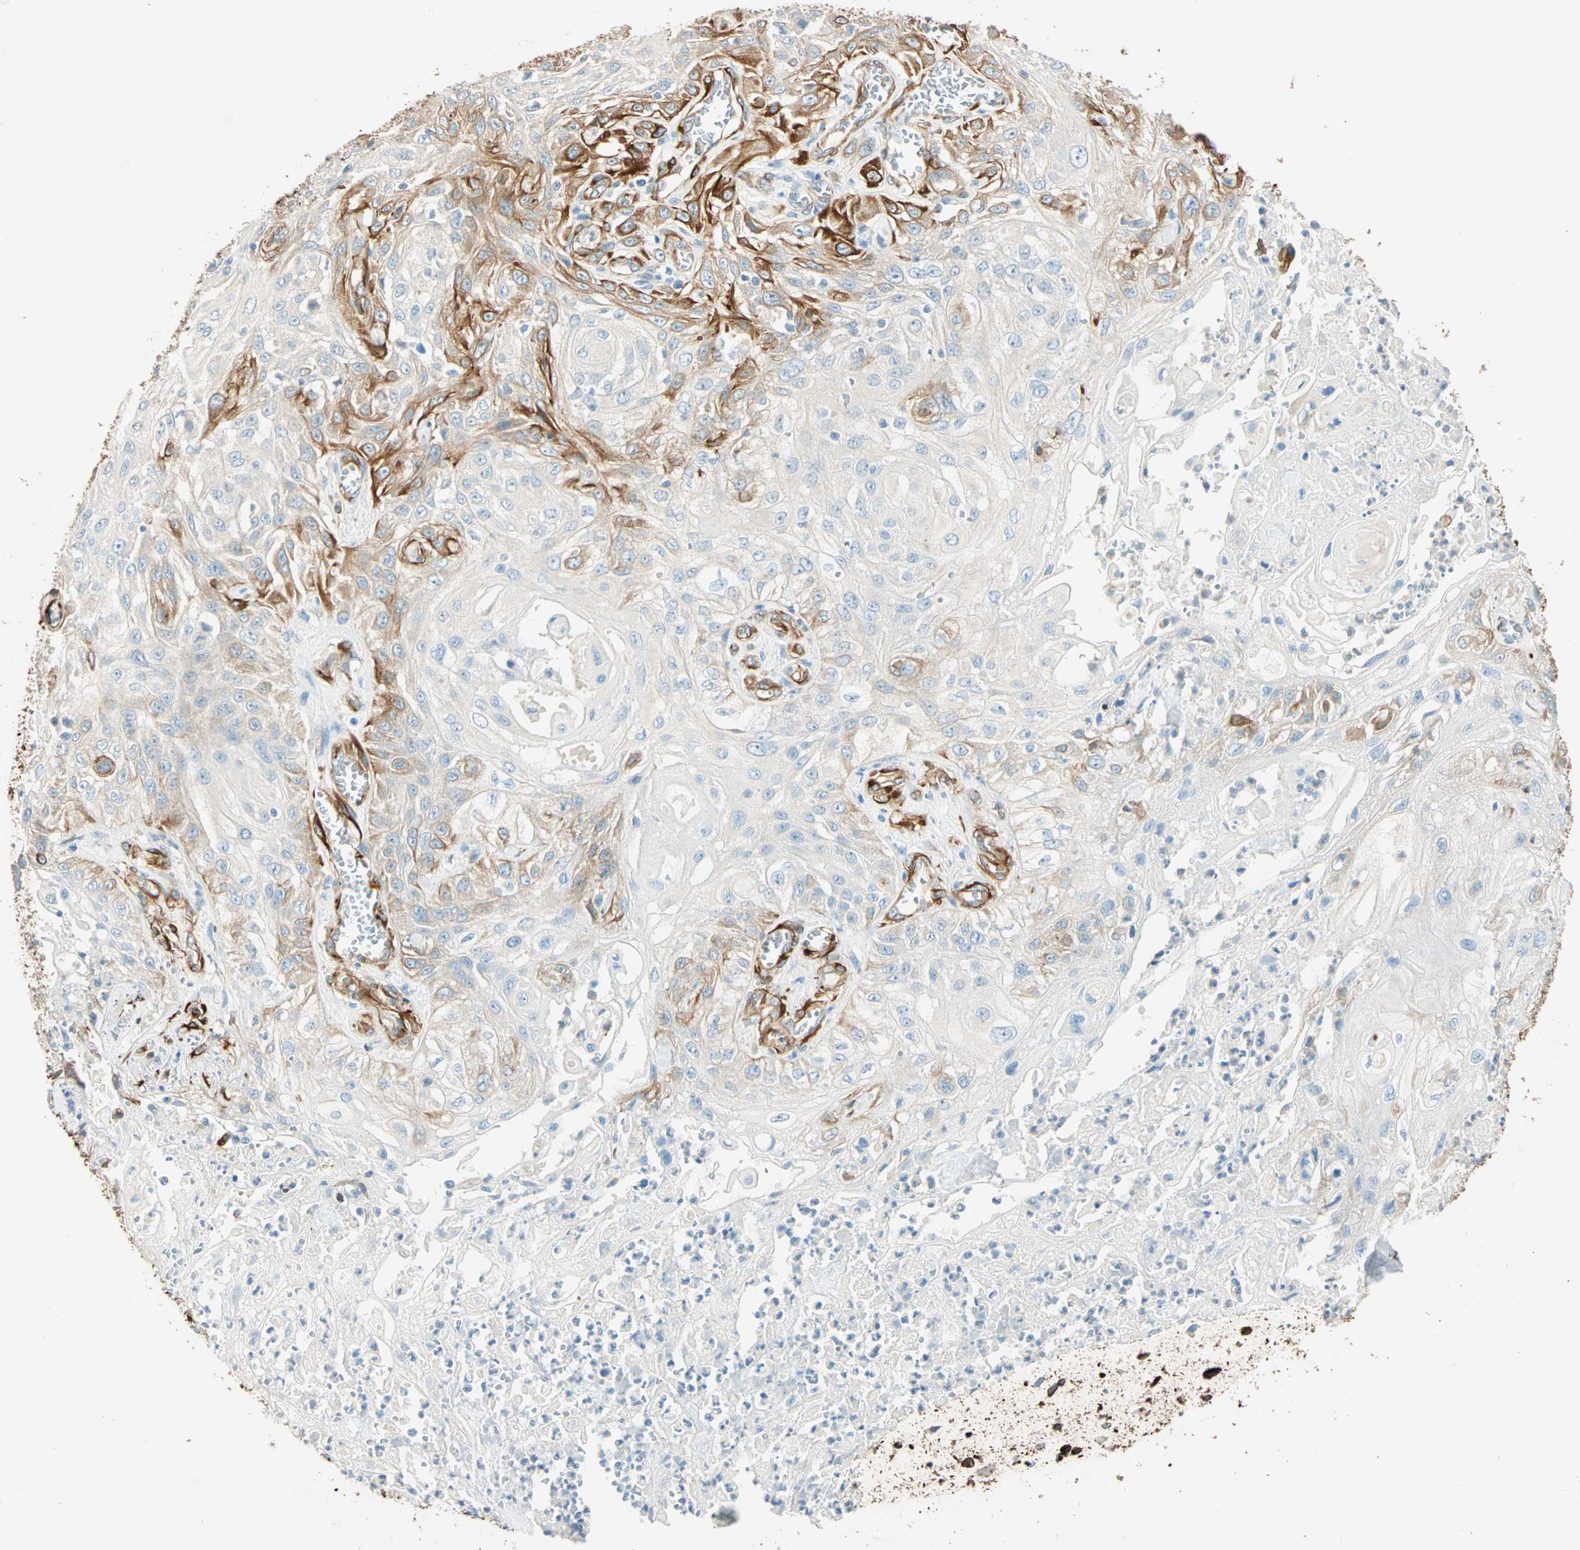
{"staining": {"intensity": "strong", "quantity": "25%-75%", "location": "cytoplasmic/membranous"}, "tissue": "skin cancer", "cell_type": "Tumor cells", "image_type": "cancer", "snomed": [{"axis": "morphology", "description": "Squamous cell carcinoma, NOS"}, {"axis": "morphology", "description": "Squamous cell carcinoma, metastatic, NOS"}, {"axis": "topography", "description": "Skin"}, {"axis": "topography", "description": "Lymph node"}], "caption": "Protein expression analysis of human metastatic squamous cell carcinoma (skin) reveals strong cytoplasmic/membranous expression in approximately 25%-75% of tumor cells.", "gene": "NES", "patient": {"sex": "male", "age": 75}}